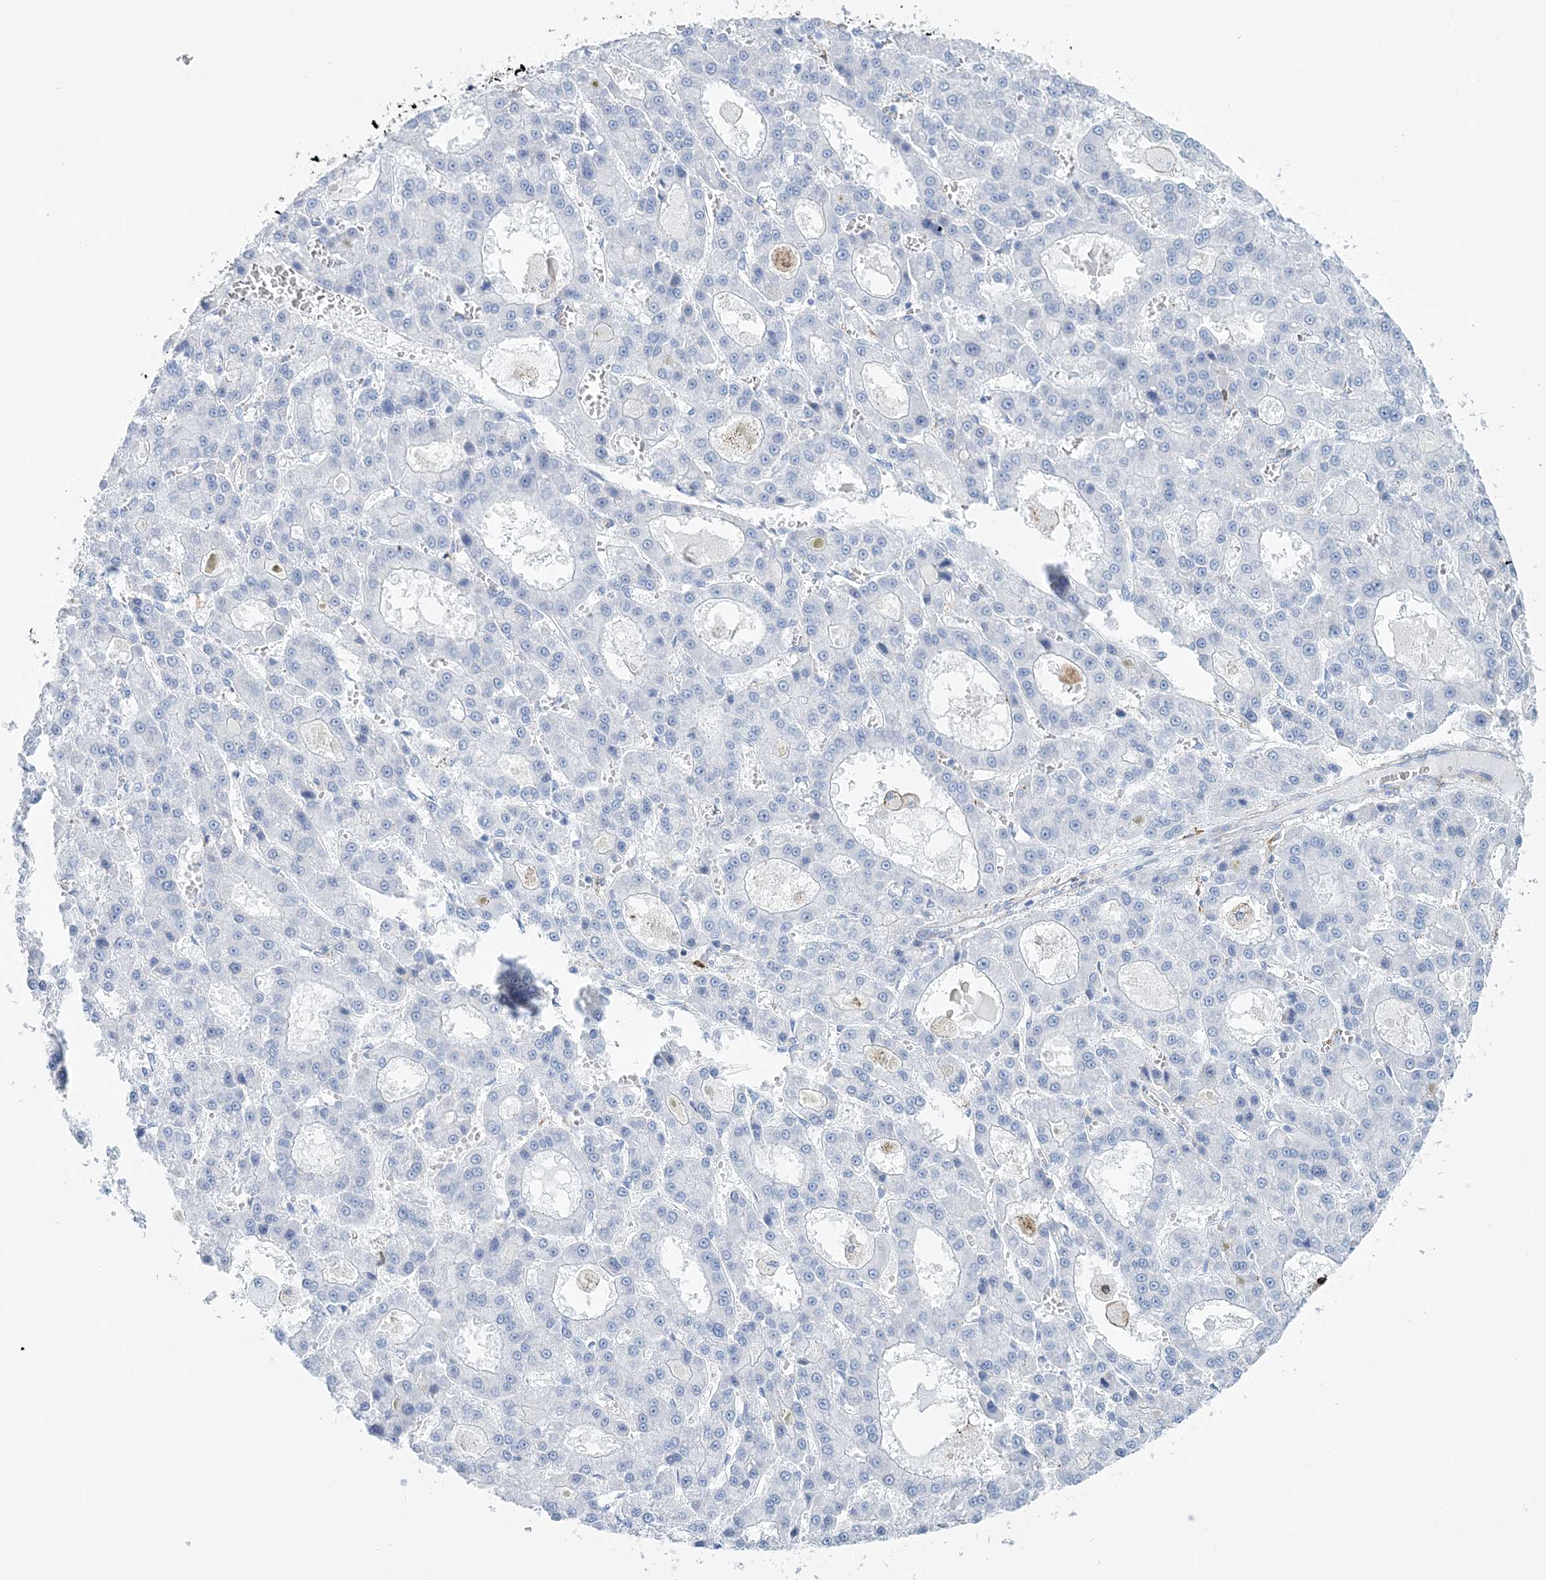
{"staining": {"intensity": "negative", "quantity": "none", "location": "none"}, "tissue": "liver cancer", "cell_type": "Tumor cells", "image_type": "cancer", "snomed": [{"axis": "morphology", "description": "Carcinoma, Hepatocellular, NOS"}, {"axis": "topography", "description": "Liver"}], "caption": "Tumor cells show no significant protein positivity in liver cancer (hepatocellular carcinoma). (DAB immunohistochemistry (IHC) with hematoxylin counter stain).", "gene": "NKX6-1", "patient": {"sex": "male", "age": 70}}